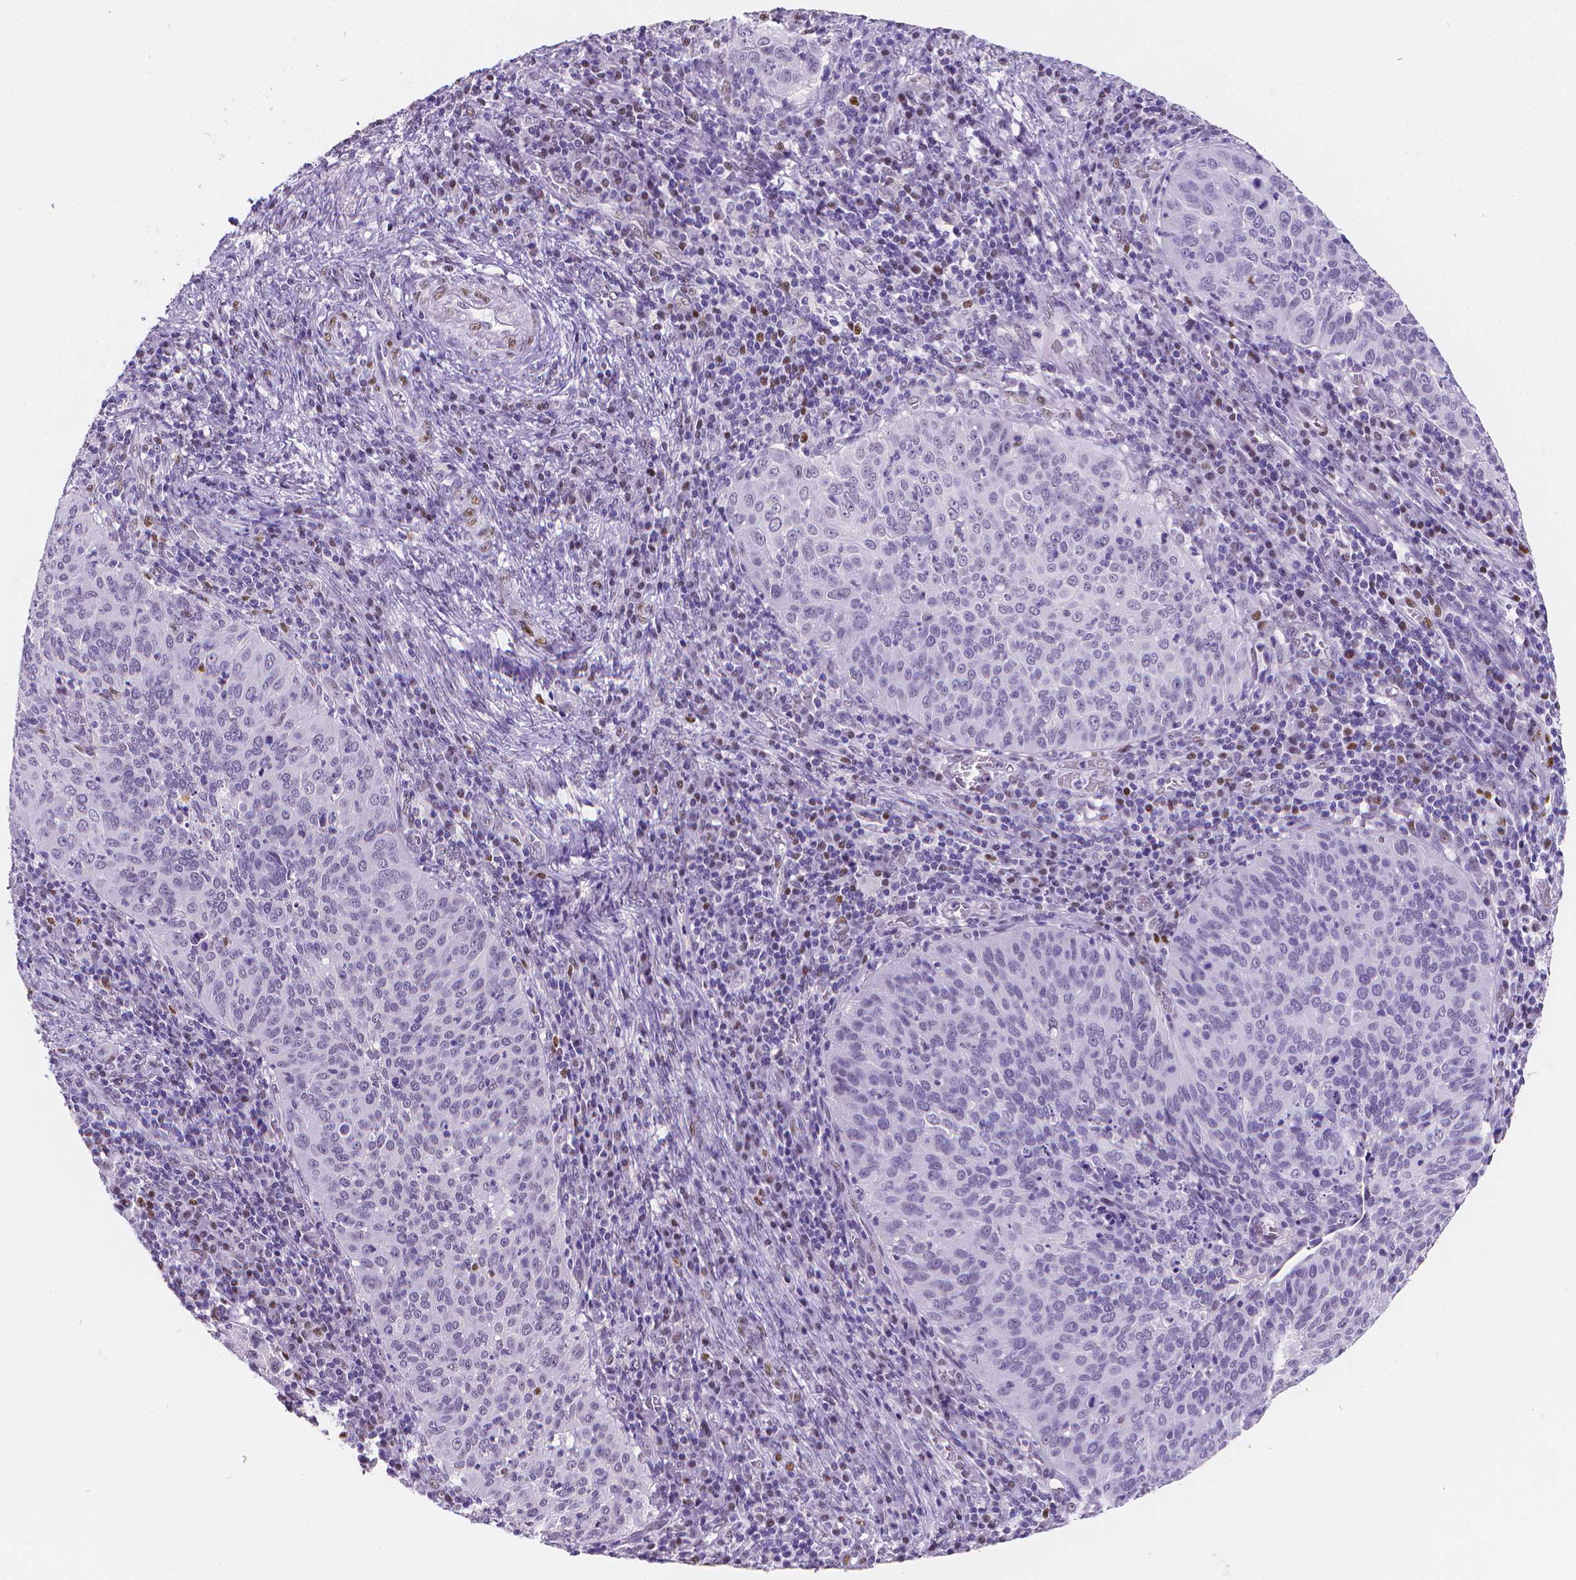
{"staining": {"intensity": "negative", "quantity": "none", "location": "none"}, "tissue": "cervical cancer", "cell_type": "Tumor cells", "image_type": "cancer", "snomed": [{"axis": "morphology", "description": "Squamous cell carcinoma, NOS"}, {"axis": "topography", "description": "Cervix"}], "caption": "A high-resolution micrograph shows immunohistochemistry (IHC) staining of cervical cancer, which displays no significant staining in tumor cells.", "gene": "MEF2C", "patient": {"sex": "female", "age": 39}}